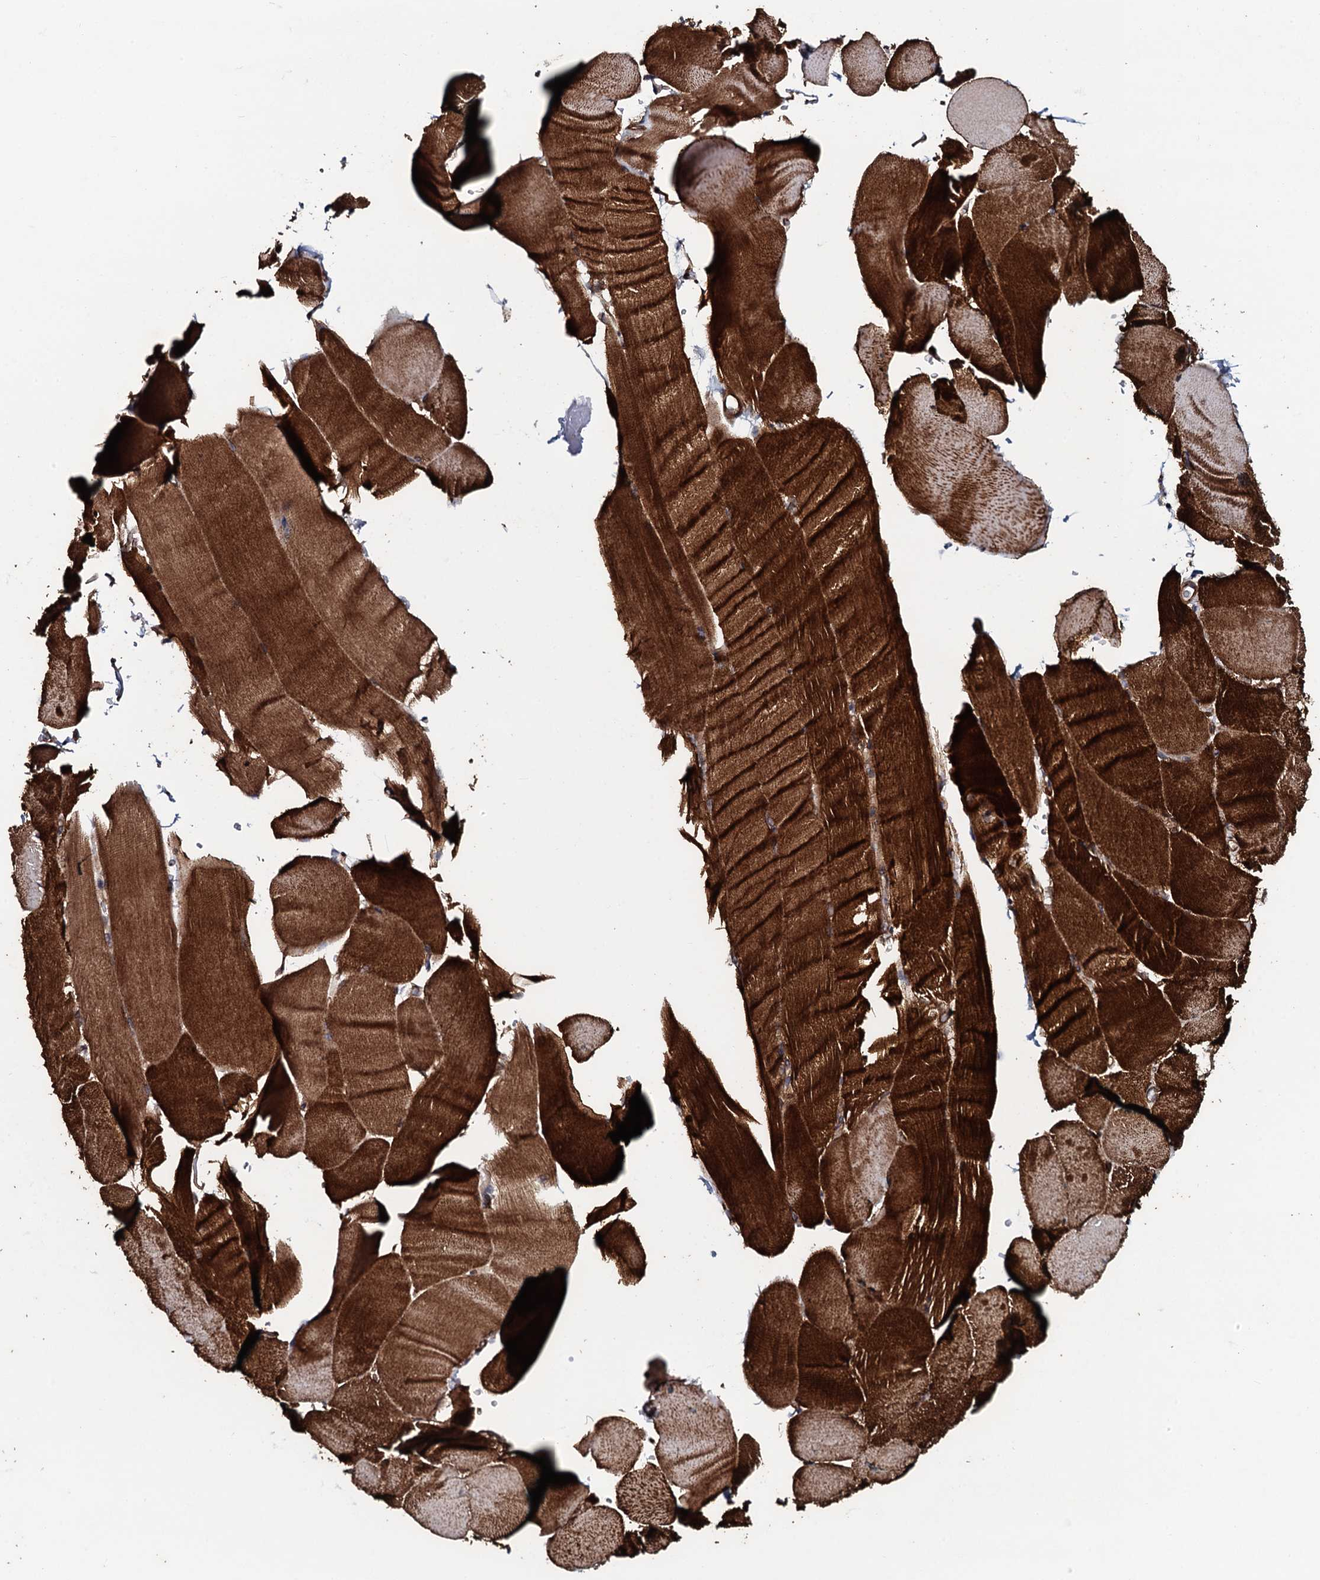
{"staining": {"intensity": "strong", "quantity": ">75%", "location": "cytoplasmic/membranous"}, "tissue": "skeletal muscle", "cell_type": "Myocytes", "image_type": "normal", "snomed": [{"axis": "morphology", "description": "Normal tissue, NOS"}, {"axis": "topography", "description": "Skeletal muscle"}, {"axis": "topography", "description": "Parathyroid gland"}], "caption": "Strong cytoplasmic/membranous protein staining is identified in about >75% of myocytes in skeletal muscle. The staining is performed using DAB brown chromogen to label protein expression. The nuclei are counter-stained blue using hematoxylin.", "gene": "KCTD4", "patient": {"sex": "female", "age": 37}}